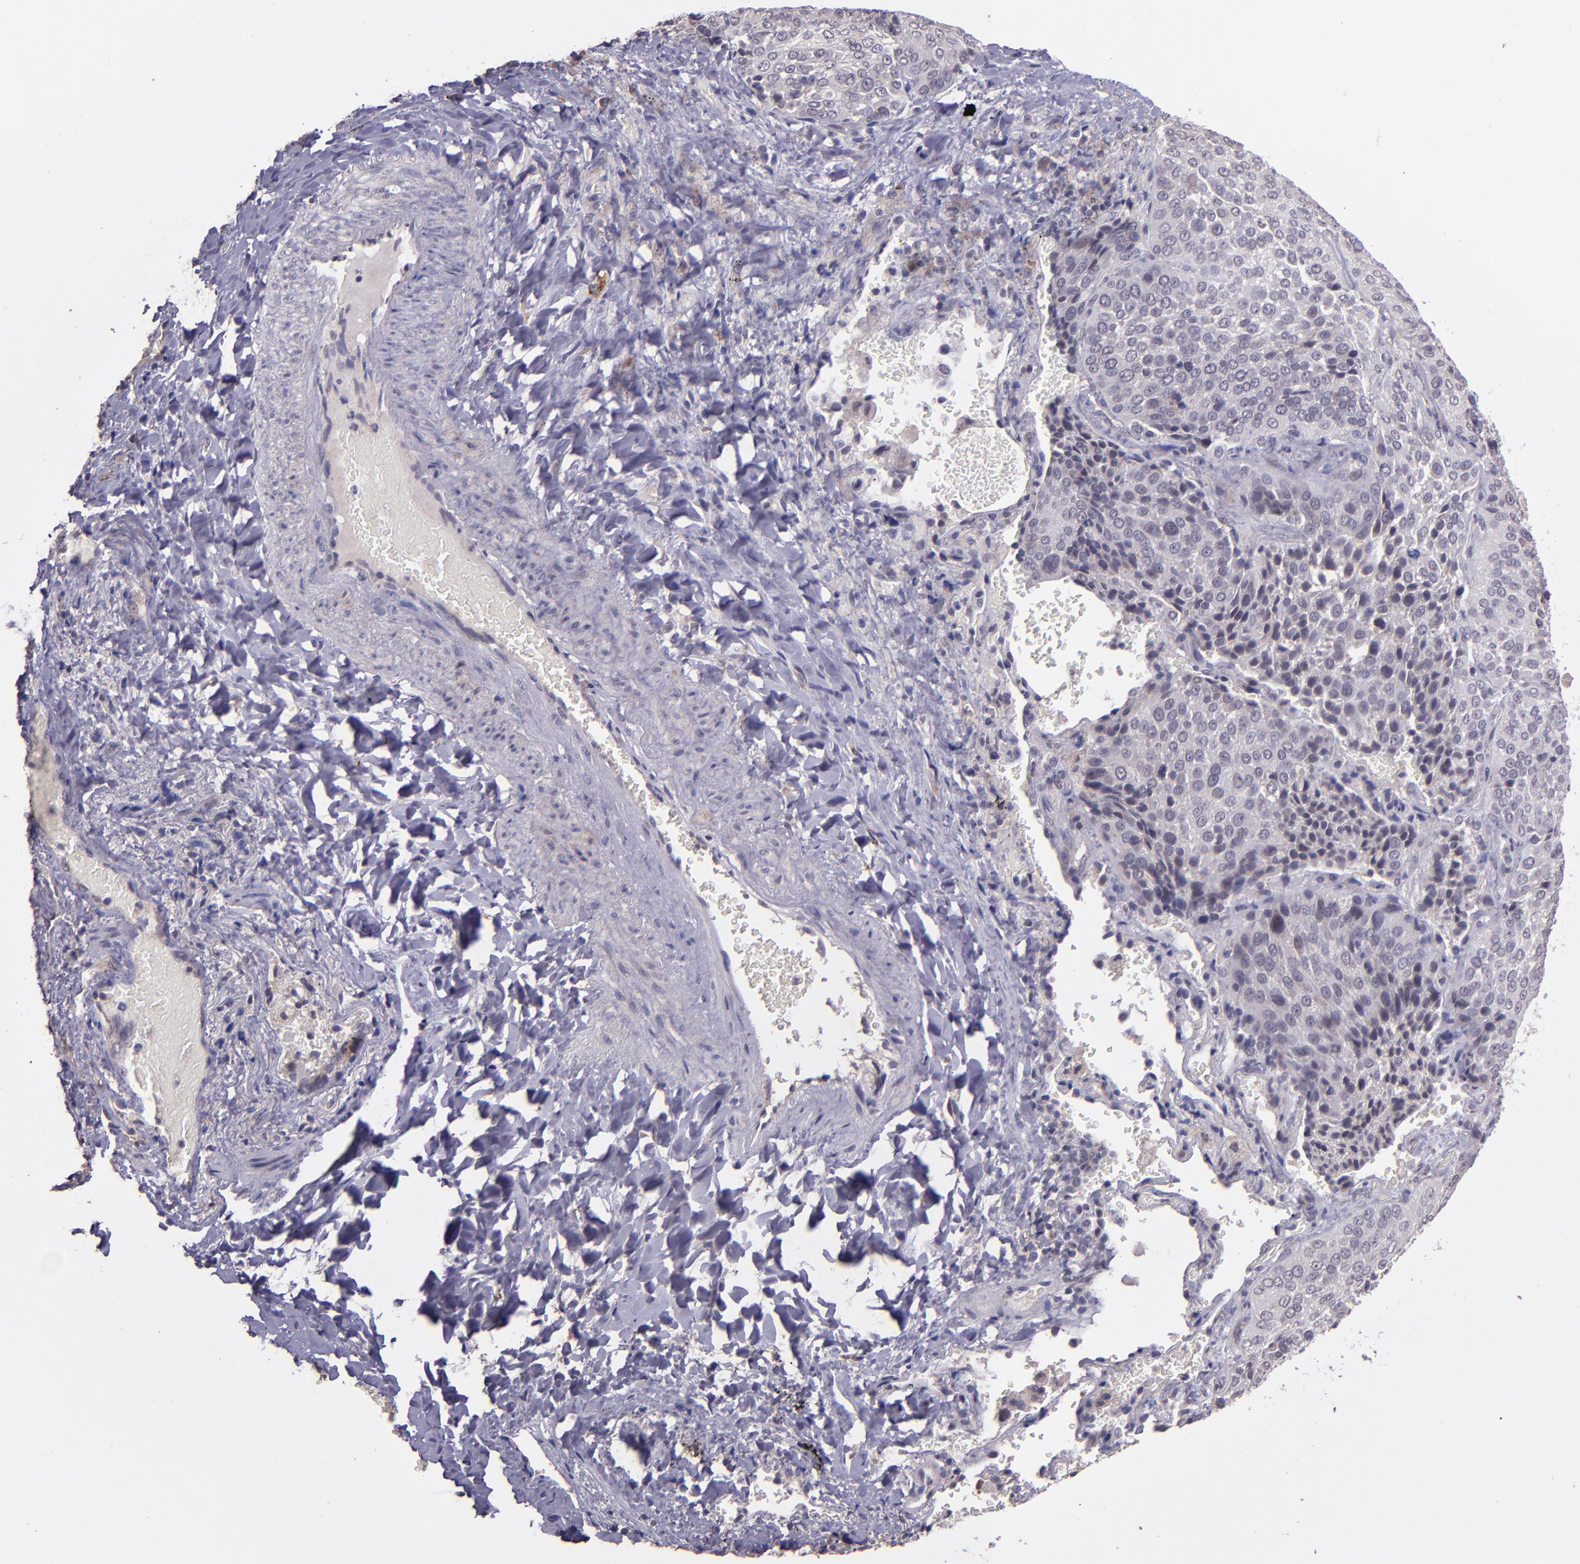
{"staining": {"intensity": "negative", "quantity": "none", "location": "none"}, "tissue": "lung cancer", "cell_type": "Tumor cells", "image_type": "cancer", "snomed": [{"axis": "morphology", "description": "Squamous cell carcinoma, NOS"}, {"axis": "topography", "description": "Lung"}], "caption": "Histopathology image shows no significant protein expression in tumor cells of squamous cell carcinoma (lung). The staining was performed using DAB (3,3'-diaminobenzidine) to visualize the protein expression in brown, while the nuclei were stained in blue with hematoxylin (Magnification: 20x).", "gene": "TAF7L", "patient": {"sex": "male", "age": 54}}